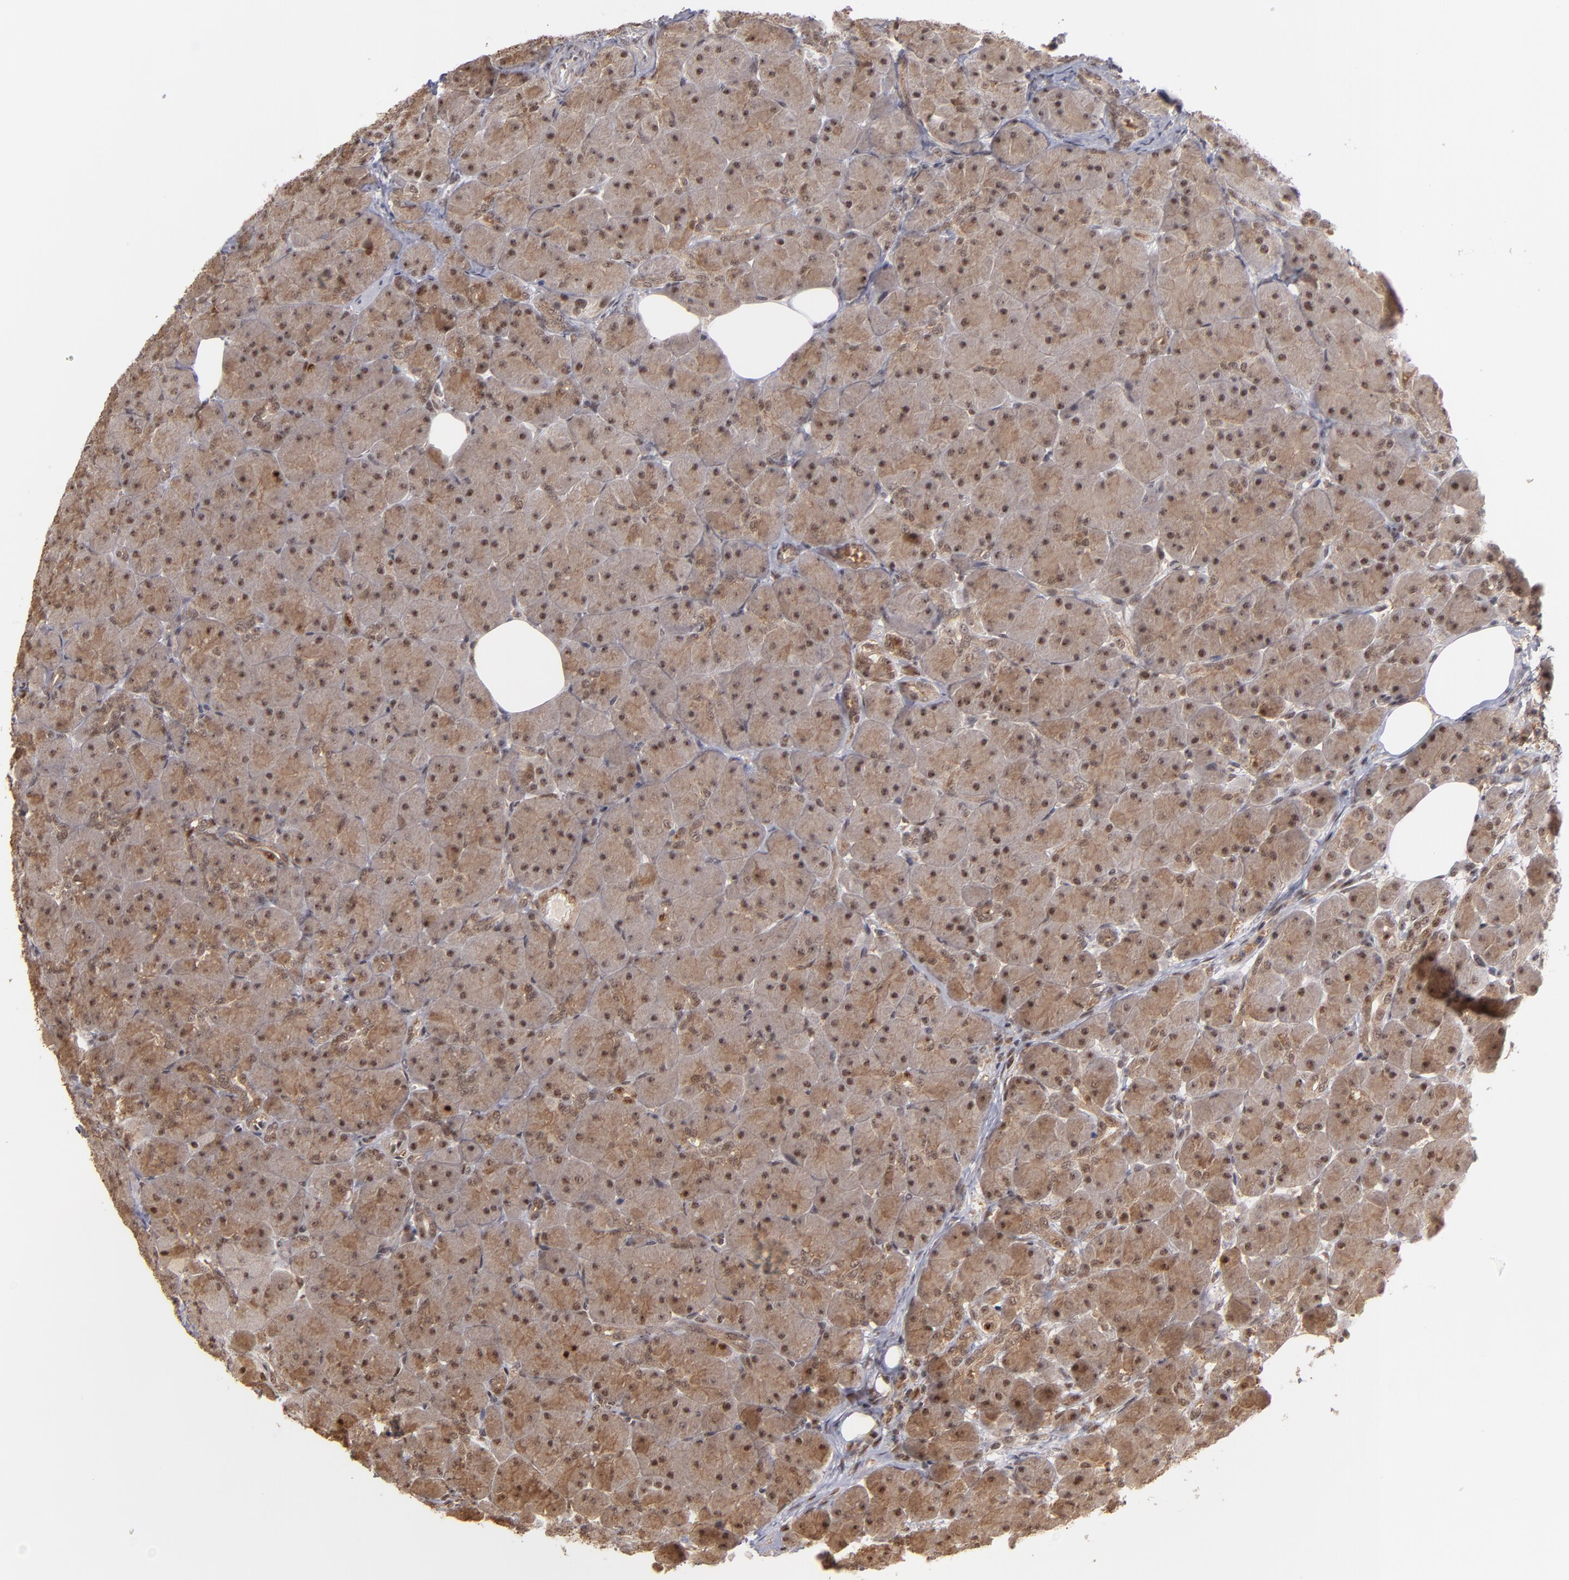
{"staining": {"intensity": "weak", "quantity": "<25%", "location": "cytoplasmic/membranous,nuclear"}, "tissue": "pancreas", "cell_type": "Exocrine glandular cells", "image_type": "normal", "snomed": [{"axis": "morphology", "description": "Normal tissue, NOS"}, {"axis": "topography", "description": "Pancreas"}], "caption": "The immunohistochemistry histopathology image has no significant expression in exocrine glandular cells of pancreas.", "gene": "ZNF234", "patient": {"sex": "male", "age": 66}}